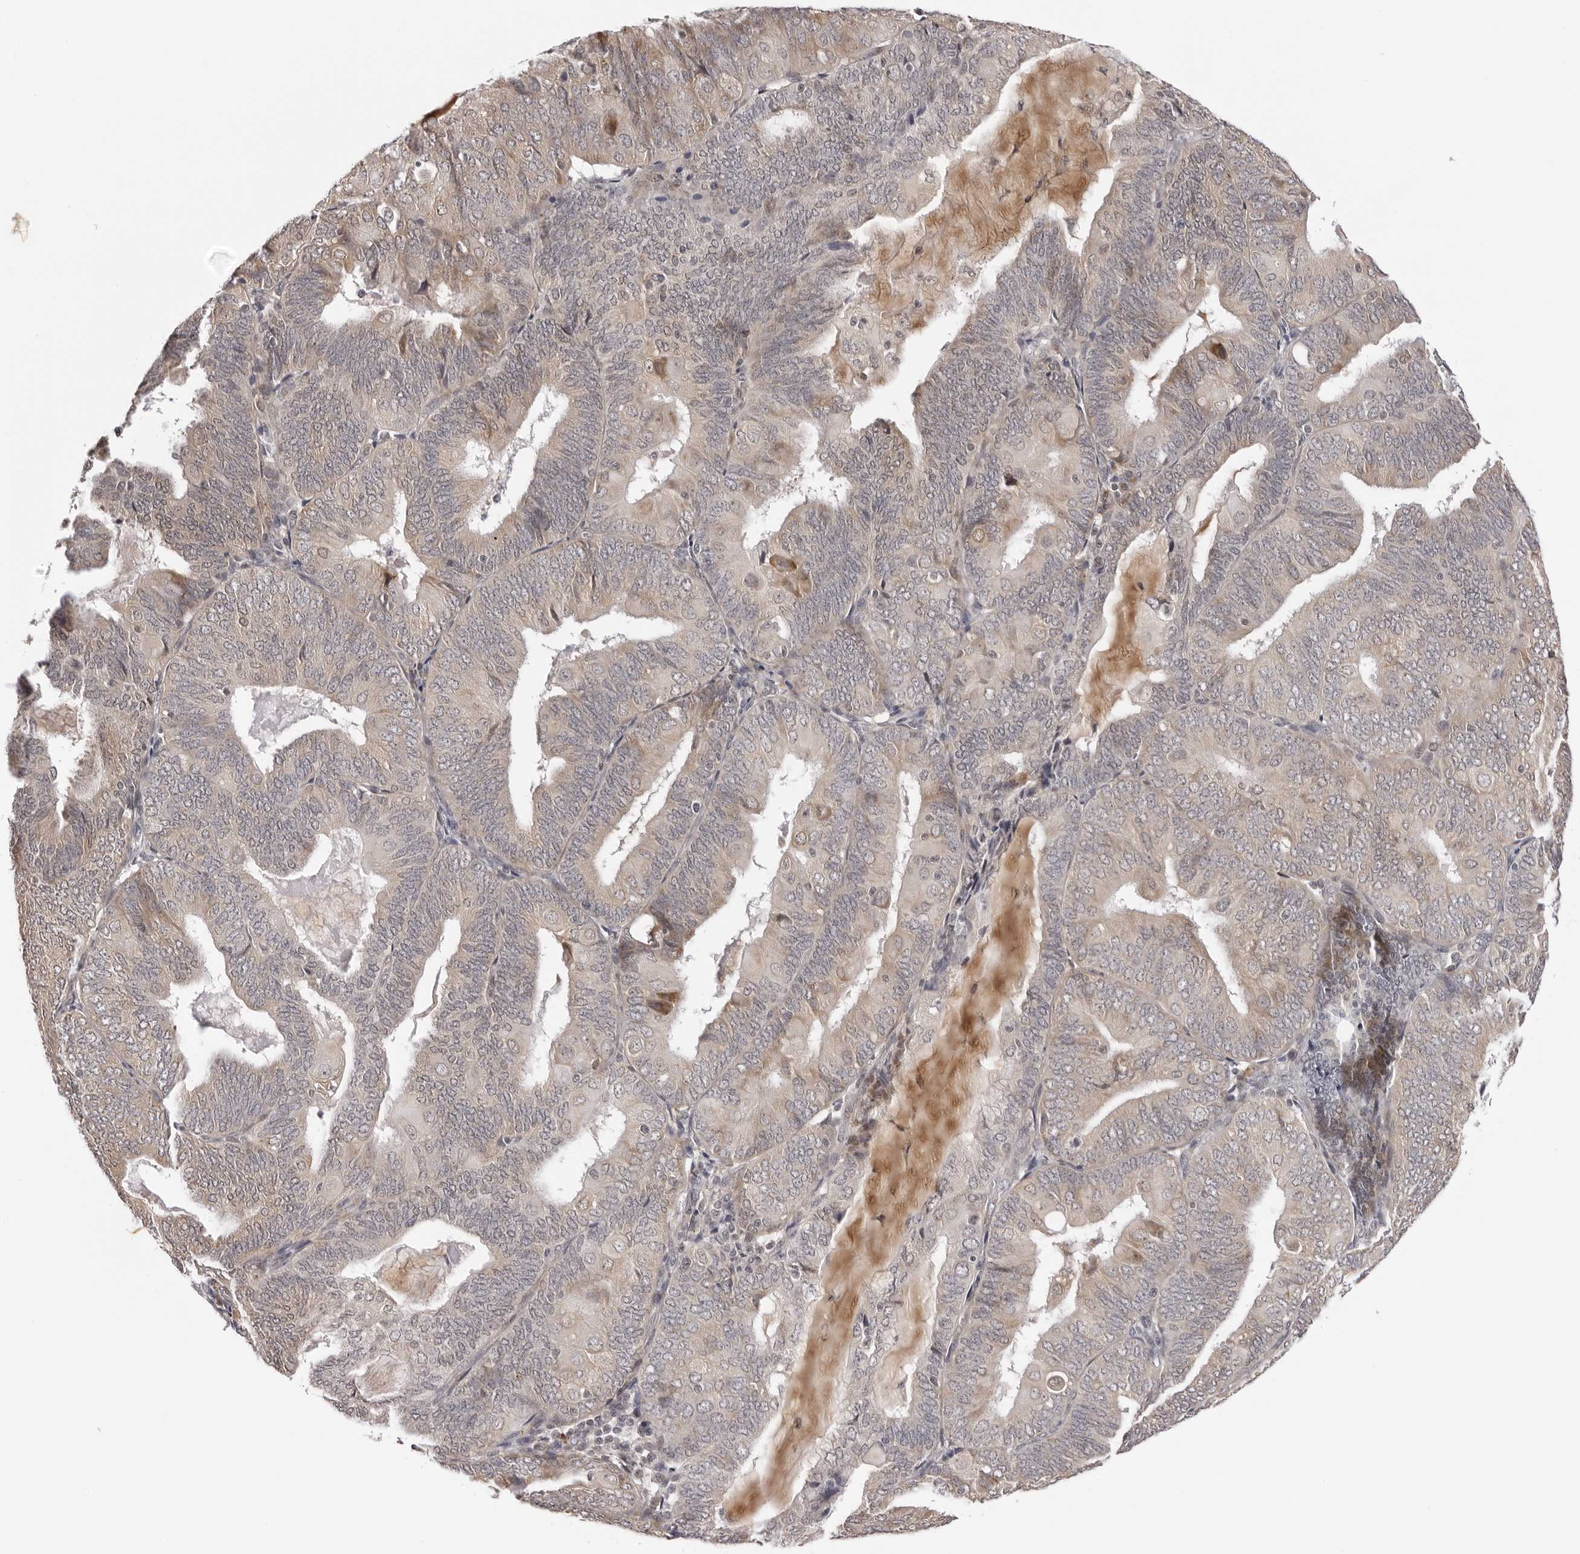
{"staining": {"intensity": "weak", "quantity": "<25%", "location": "cytoplasmic/membranous"}, "tissue": "endometrial cancer", "cell_type": "Tumor cells", "image_type": "cancer", "snomed": [{"axis": "morphology", "description": "Adenocarcinoma, NOS"}, {"axis": "topography", "description": "Endometrium"}], "caption": "IHC of endometrial adenocarcinoma shows no staining in tumor cells.", "gene": "PRUNE1", "patient": {"sex": "female", "age": 81}}